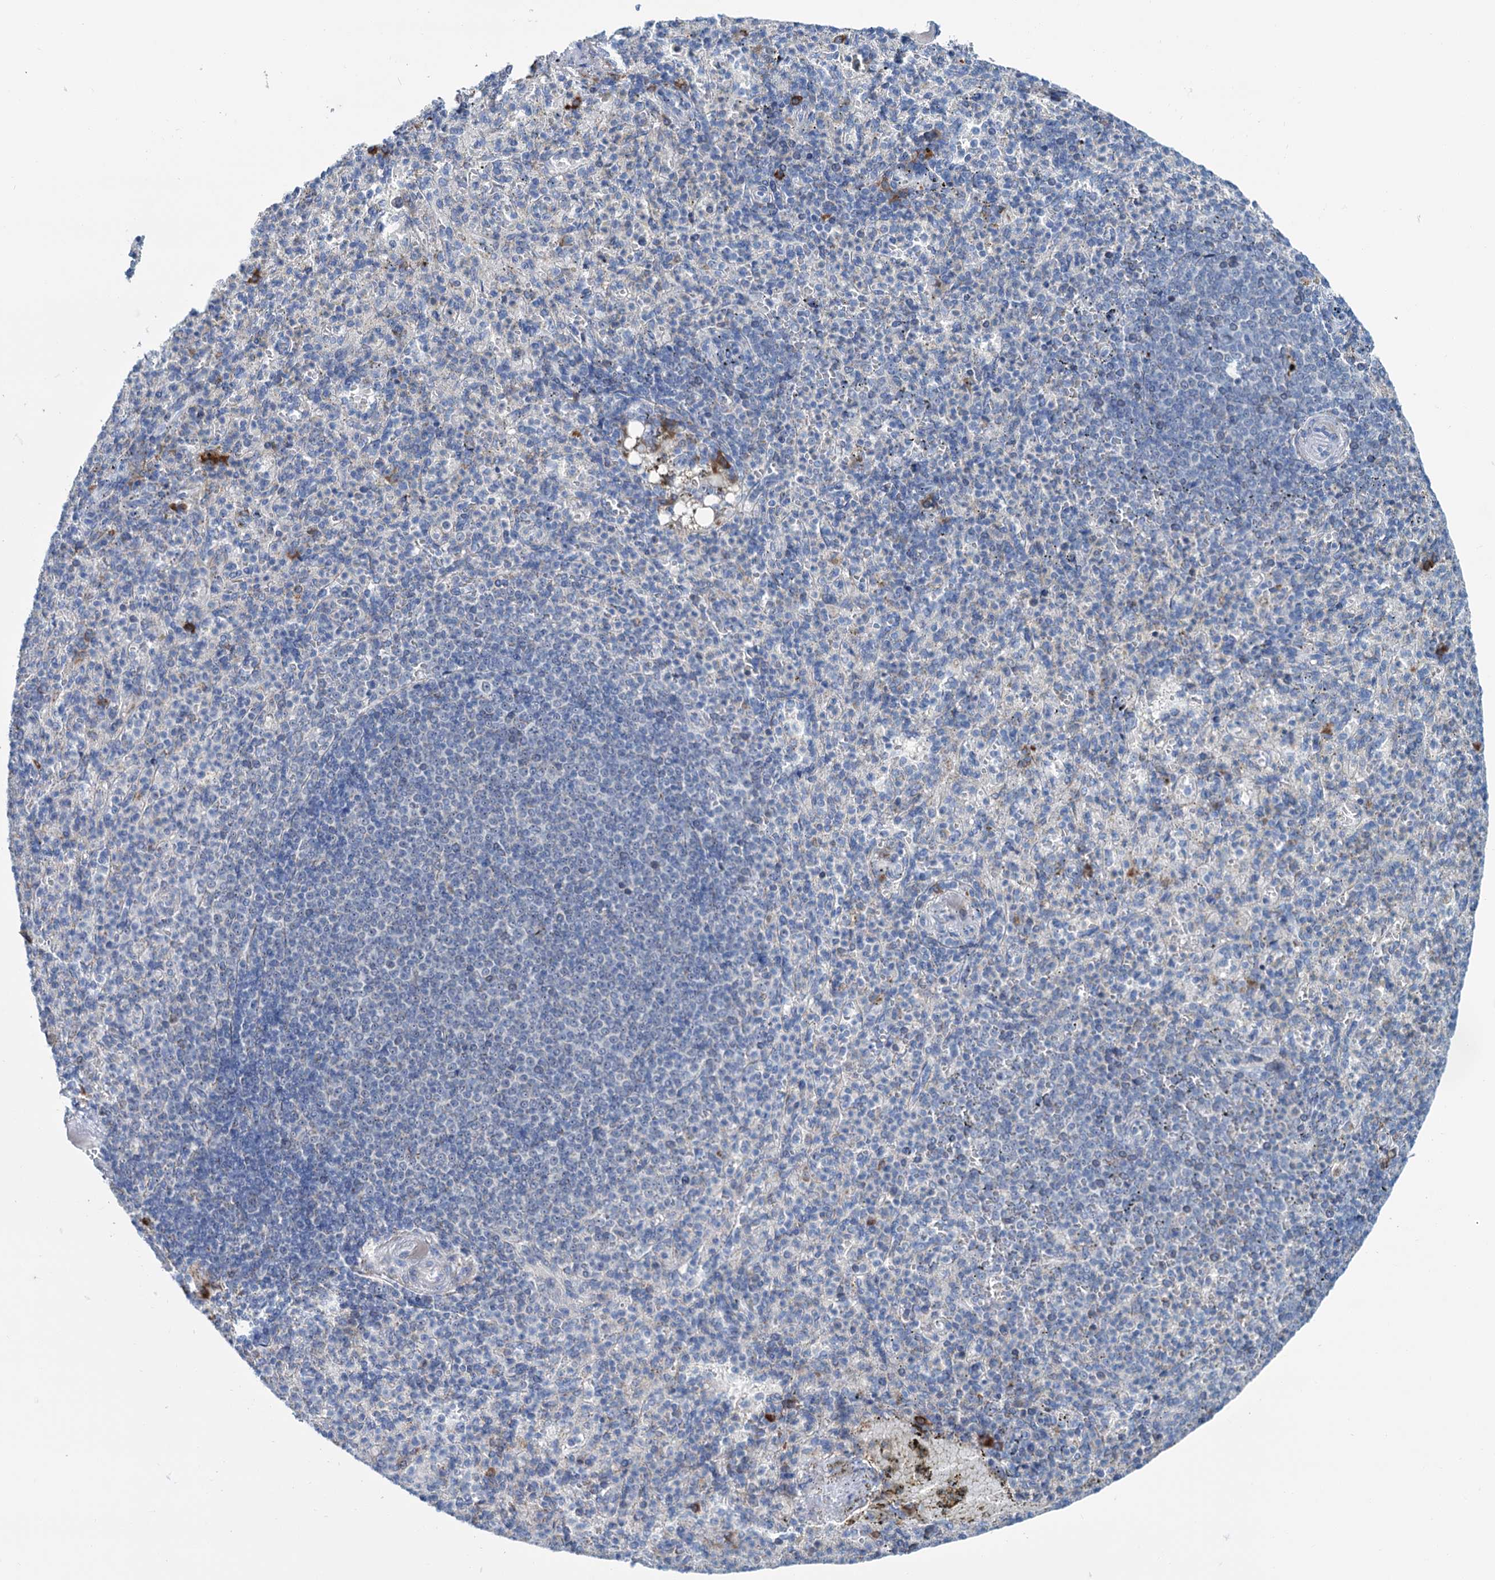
{"staining": {"intensity": "strong", "quantity": "<25%", "location": "cytoplasmic/membranous"}, "tissue": "spleen", "cell_type": "Cells in red pulp", "image_type": "normal", "snomed": [{"axis": "morphology", "description": "Normal tissue, NOS"}, {"axis": "topography", "description": "Spleen"}], "caption": "A brown stain highlights strong cytoplasmic/membranous expression of a protein in cells in red pulp of benign spleen.", "gene": "LPIN1", "patient": {"sex": "female", "age": 74}}